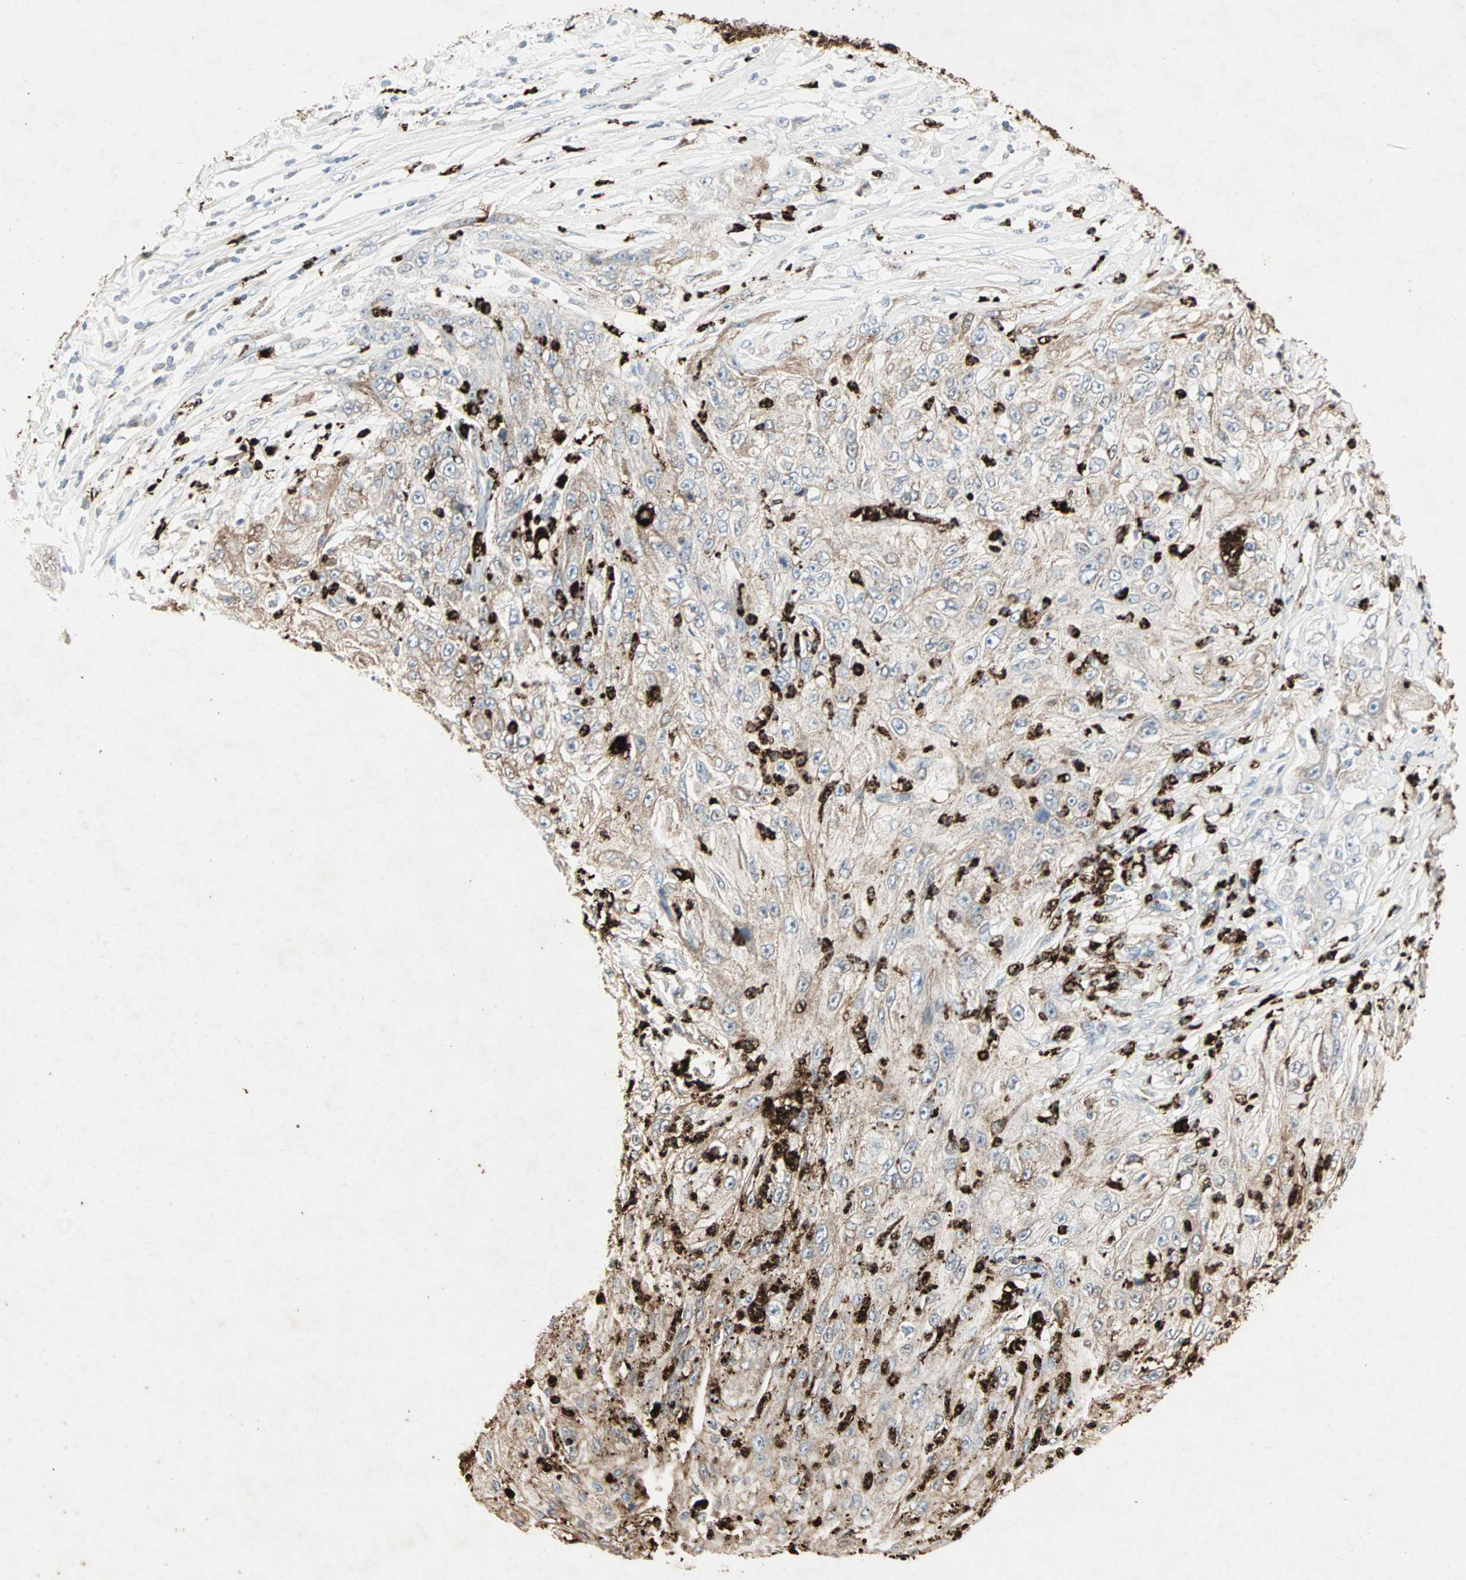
{"staining": {"intensity": "strong", "quantity": "25%-75%", "location": "cytoplasmic/membranous"}, "tissue": "lung cancer", "cell_type": "Tumor cells", "image_type": "cancer", "snomed": [{"axis": "morphology", "description": "Inflammation, NOS"}, {"axis": "morphology", "description": "Squamous cell carcinoma, NOS"}, {"axis": "topography", "description": "Lymph node"}, {"axis": "topography", "description": "Soft tissue"}, {"axis": "topography", "description": "Lung"}], "caption": "Lung squamous cell carcinoma stained for a protein (brown) shows strong cytoplasmic/membranous positive positivity in about 25%-75% of tumor cells.", "gene": "CEACAM6", "patient": {"sex": "male", "age": 66}}